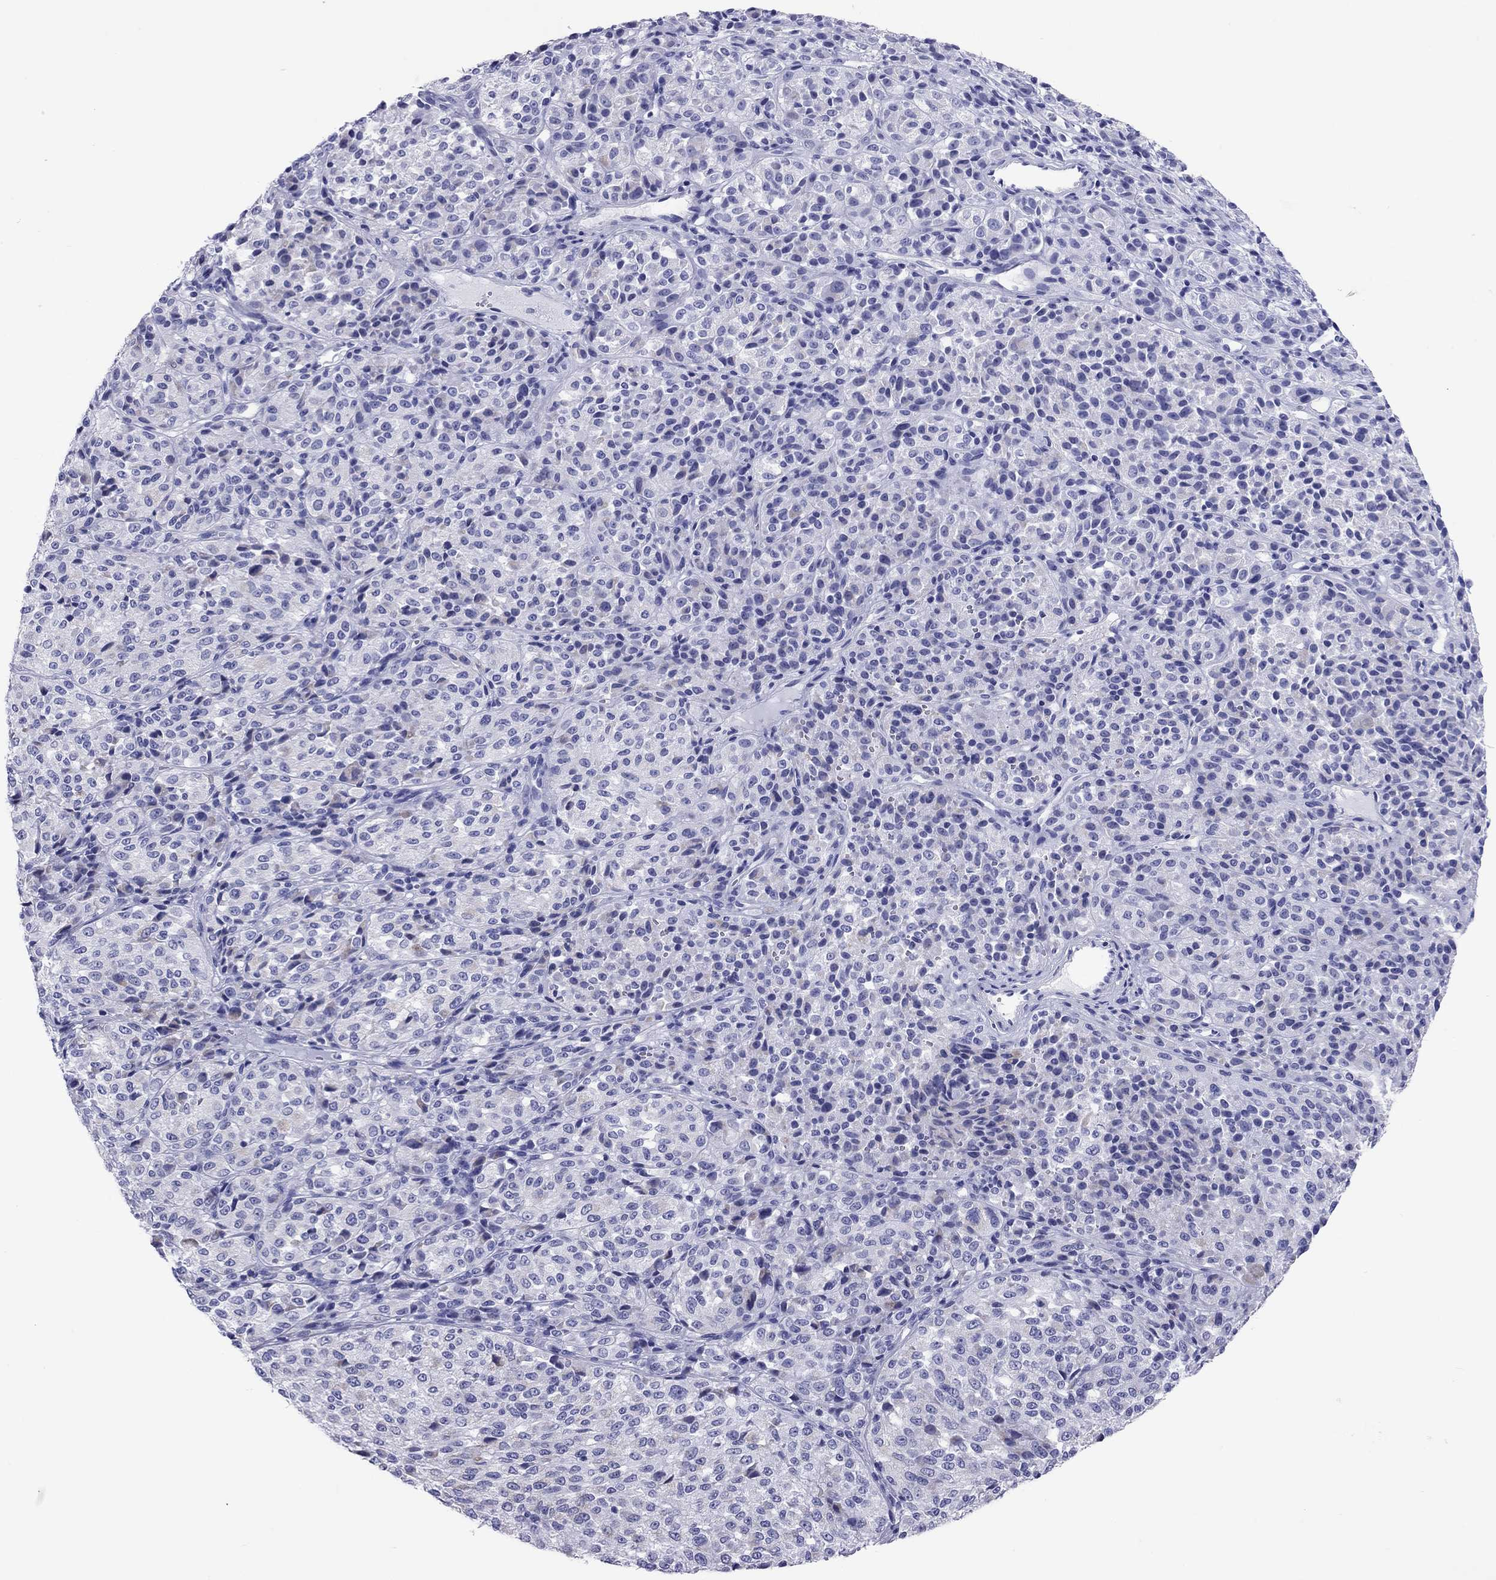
{"staining": {"intensity": "negative", "quantity": "none", "location": "none"}, "tissue": "melanoma", "cell_type": "Tumor cells", "image_type": "cancer", "snomed": [{"axis": "morphology", "description": "Malignant melanoma, Metastatic site"}, {"axis": "topography", "description": "Brain"}], "caption": "The photomicrograph shows no significant staining in tumor cells of melanoma.", "gene": "DPY19L2", "patient": {"sex": "female", "age": 56}}